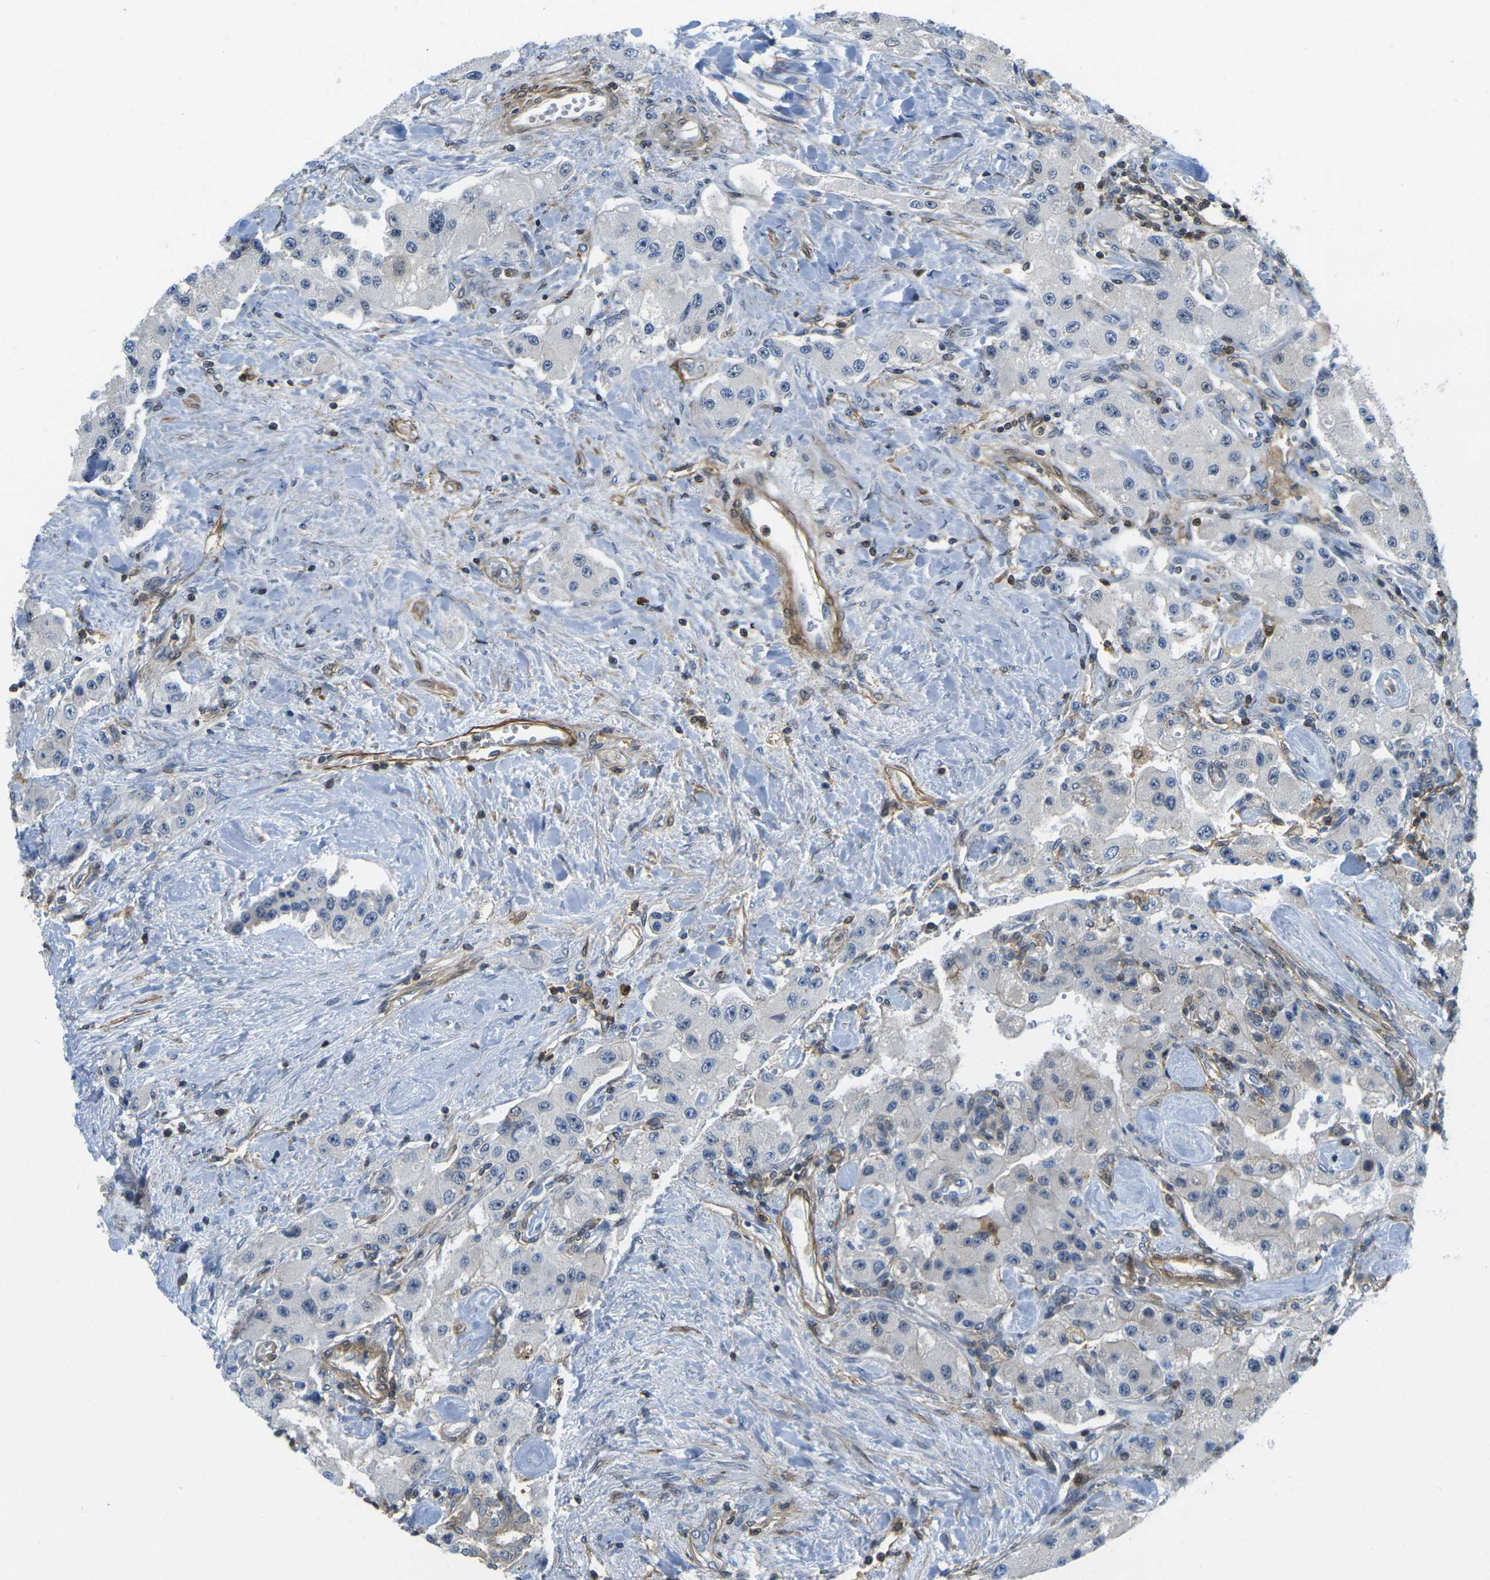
{"staining": {"intensity": "negative", "quantity": "none", "location": "none"}, "tissue": "carcinoid", "cell_type": "Tumor cells", "image_type": "cancer", "snomed": [{"axis": "morphology", "description": "Carcinoid, malignant, NOS"}, {"axis": "topography", "description": "Pancreas"}], "caption": "Immunohistochemistry (IHC) micrograph of human carcinoid (malignant) stained for a protein (brown), which demonstrates no positivity in tumor cells.", "gene": "LASP1", "patient": {"sex": "male", "age": 41}}